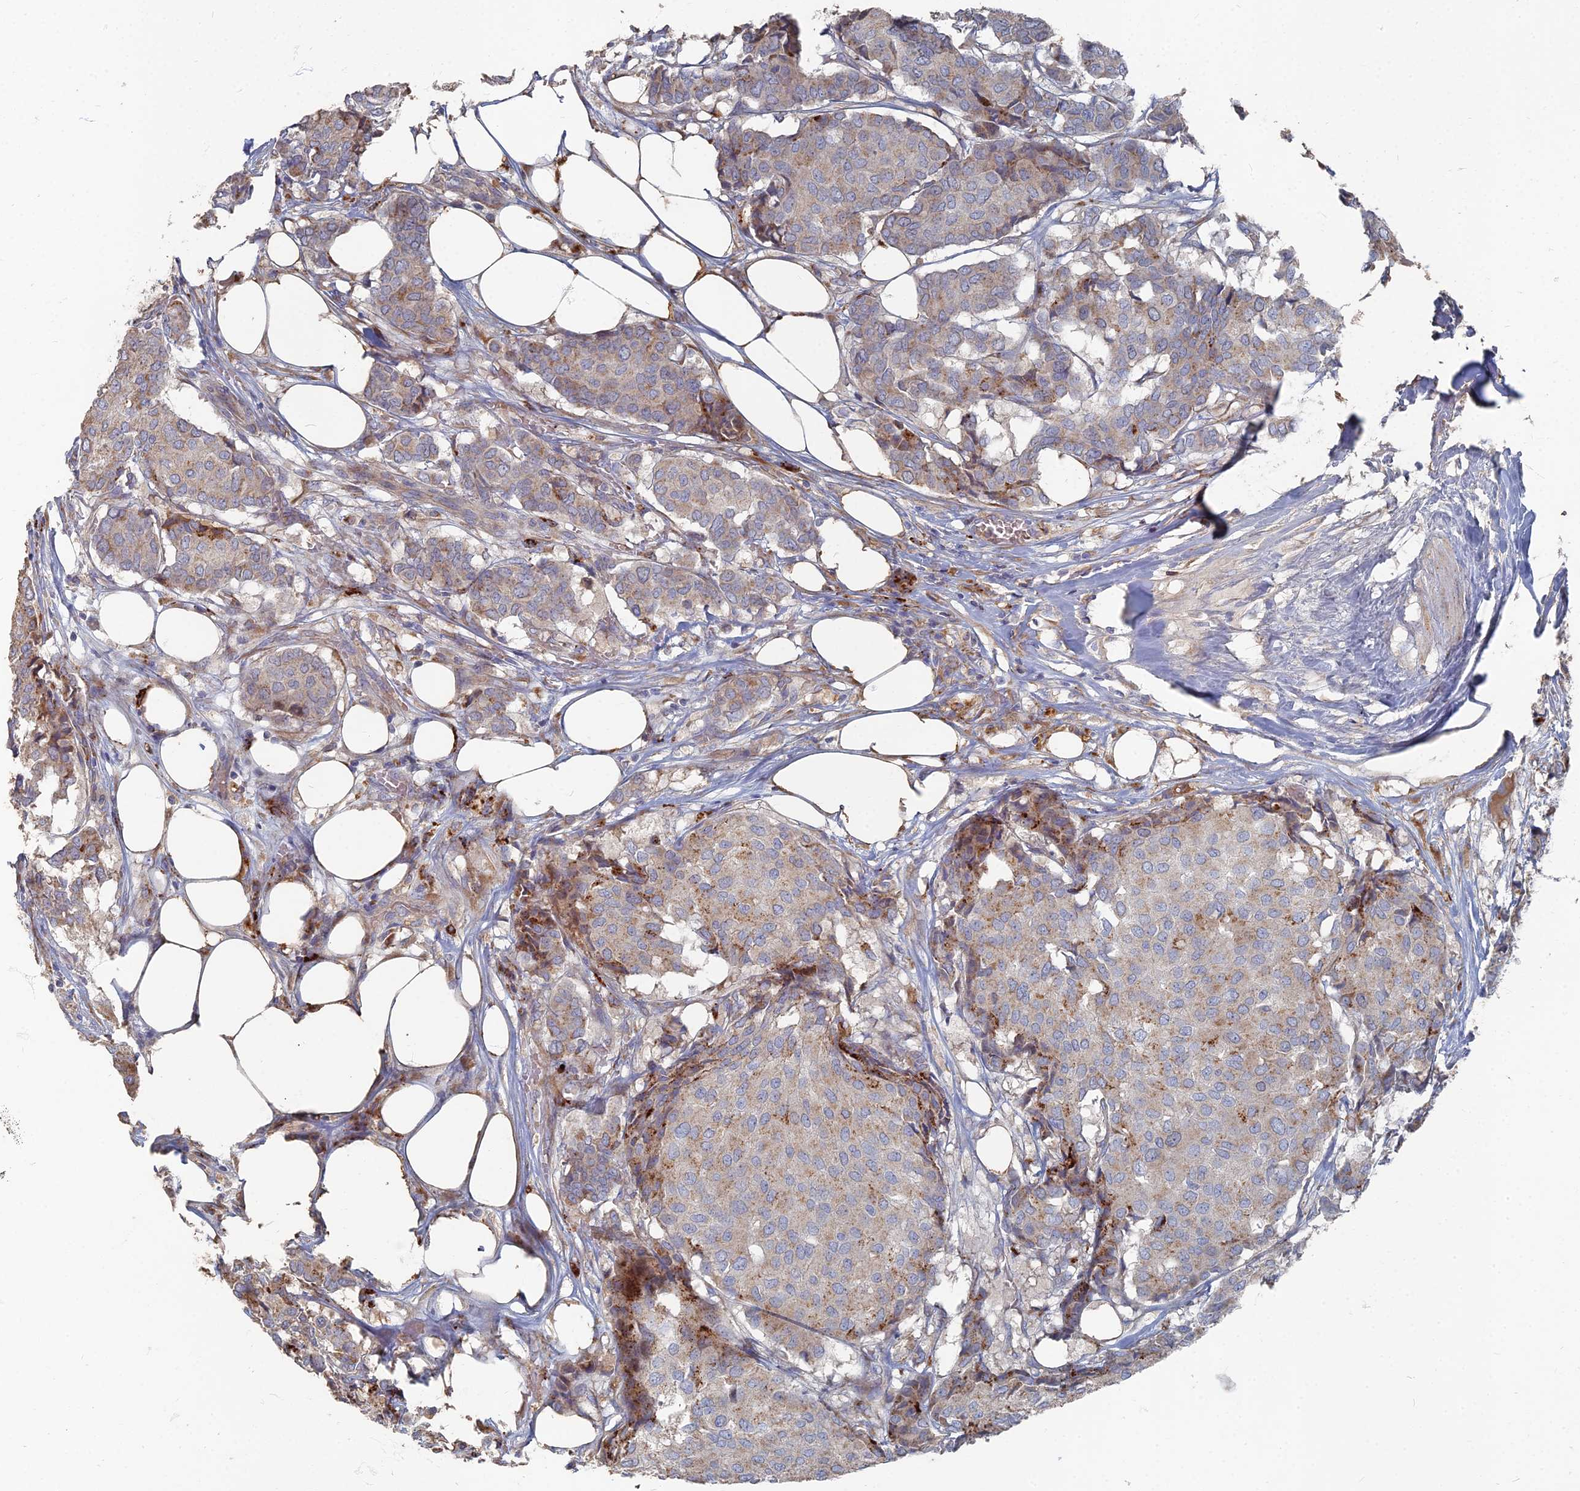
{"staining": {"intensity": "moderate", "quantity": "<25%", "location": "cytoplasmic/membranous"}, "tissue": "breast cancer", "cell_type": "Tumor cells", "image_type": "cancer", "snomed": [{"axis": "morphology", "description": "Duct carcinoma"}, {"axis": "topography", "description": "Breast"}], "caption": "Breast cancer (infiltrating ductal carcinoma) stained with DAB immunohistochemistry (IHC) shows low levels of moderate cytoplasmic/membranous expression in approximately <25% of tumor cells.", "gene": "TMEM128", "patient": {"sex": "female", "age": 75}}